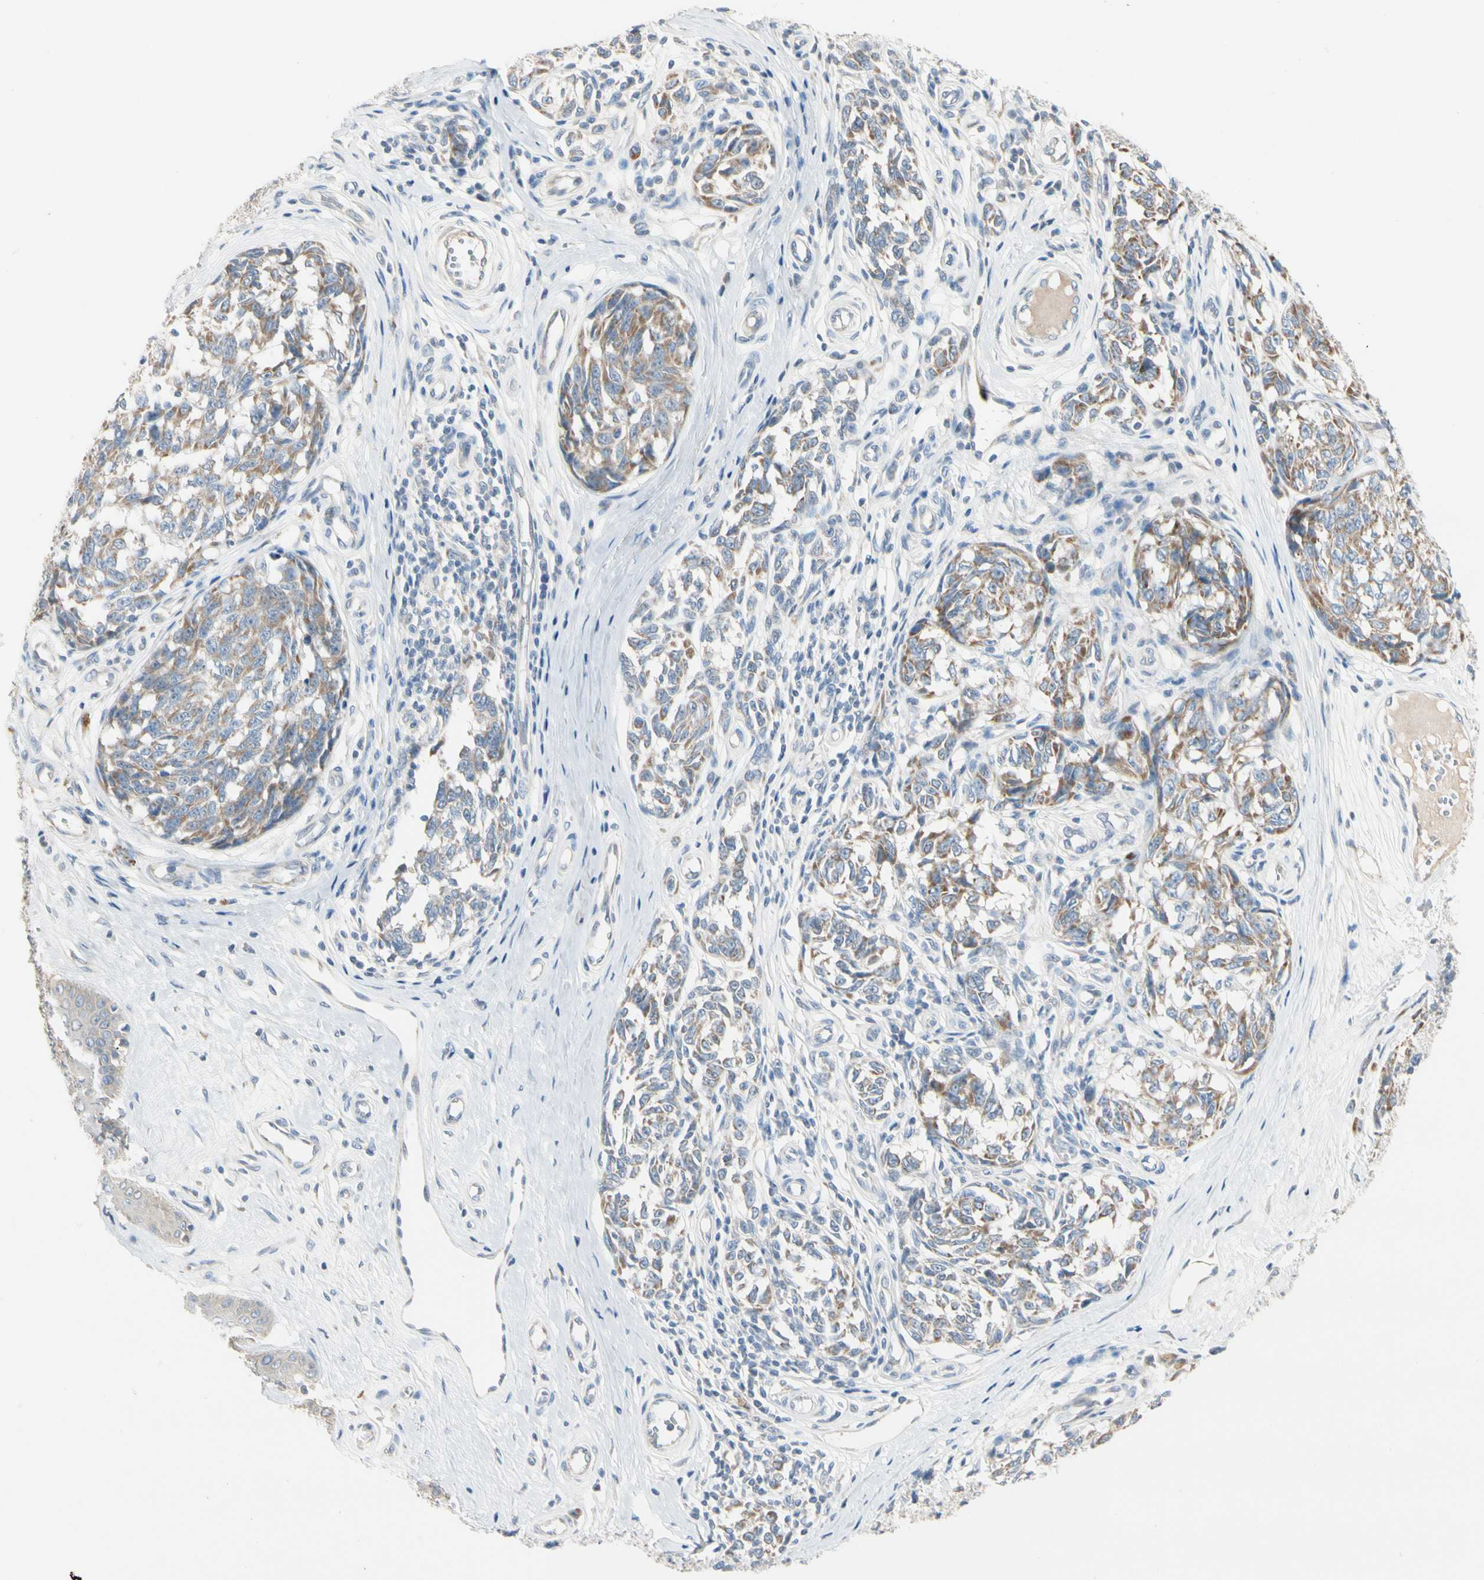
{"staining": {"intensity": "moderate", "quantity": ">75%", "location": "cytoplasmic/membranous"}, "tissue": "melanoma", "cell_type": "Tumor cells", "image_type": "cancer", "snomed": [{"axis": "morphology", "description": "Malignant melanoma, NOS"}, {"axis": "topography", "description": "Skin"}], "caption": "Protein staining reveals moderate cytoplasmic/membranous staining in approximately >75% of tumor cells in malignant melanoma. (IHC, brightfield microscopy, high magnification).", "gene": "ALDH18A1", "patient": {"sex": "female", "age": 64}}